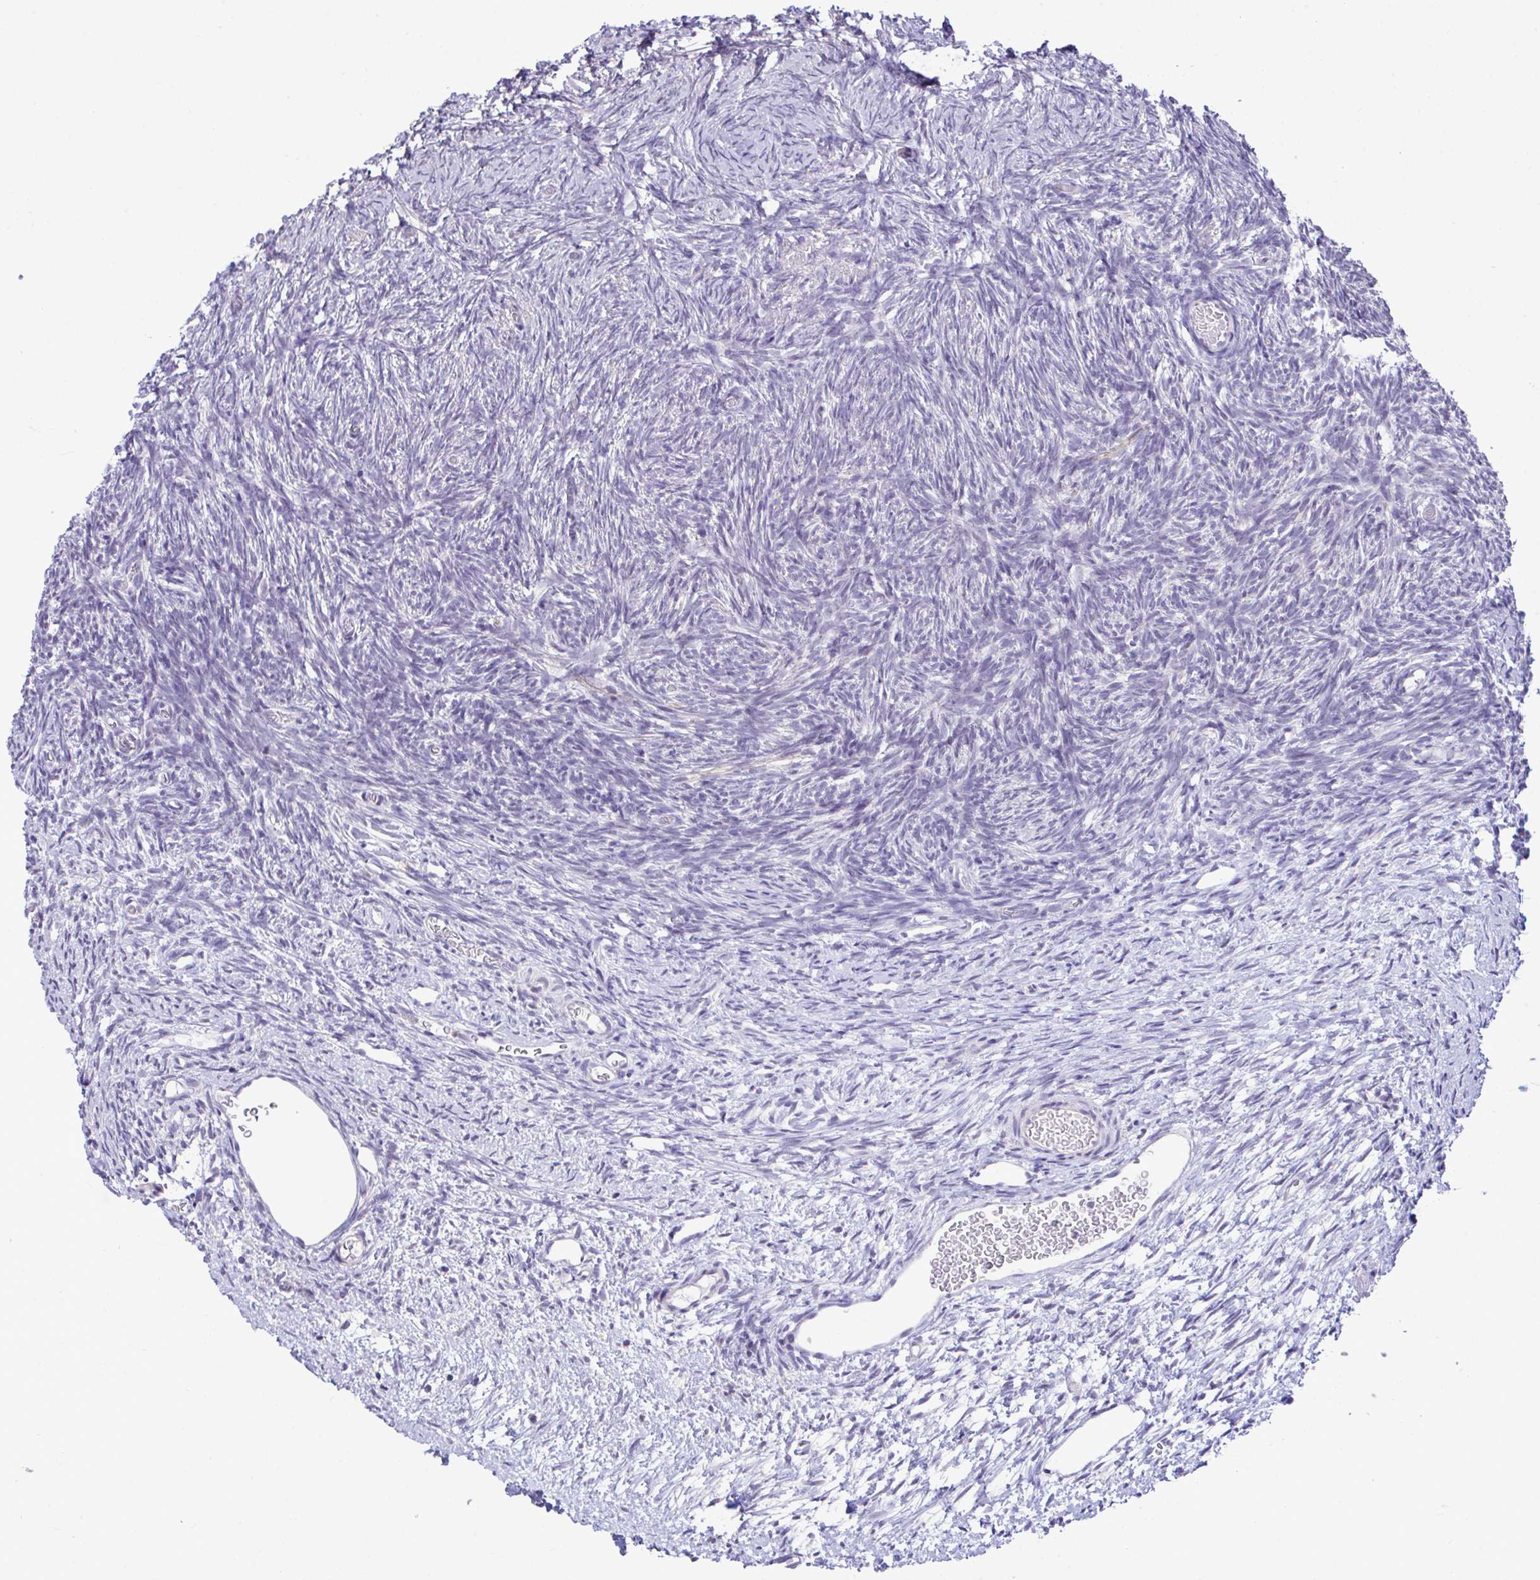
{"staining": {"intensity": "moderate", "quantity": "<25%", "location": "cytoplasmic/membranous"}, "tissue": "ovary", "cell_type": "Follicle cells", "image_type": "normal", "snomed": [{"axis": "morphology", "description": "Normal tissue, NOS"}, {"axis": "topography", "description": "Ovary"}], "caption": "Immunohistochemical staining of normal ovary shows moderate cytoplasmic/membranous protein positivity in approximately <25% of follicle cells.", "gene": "PIGK", "patient": {"sex": "female", "age": 39}}